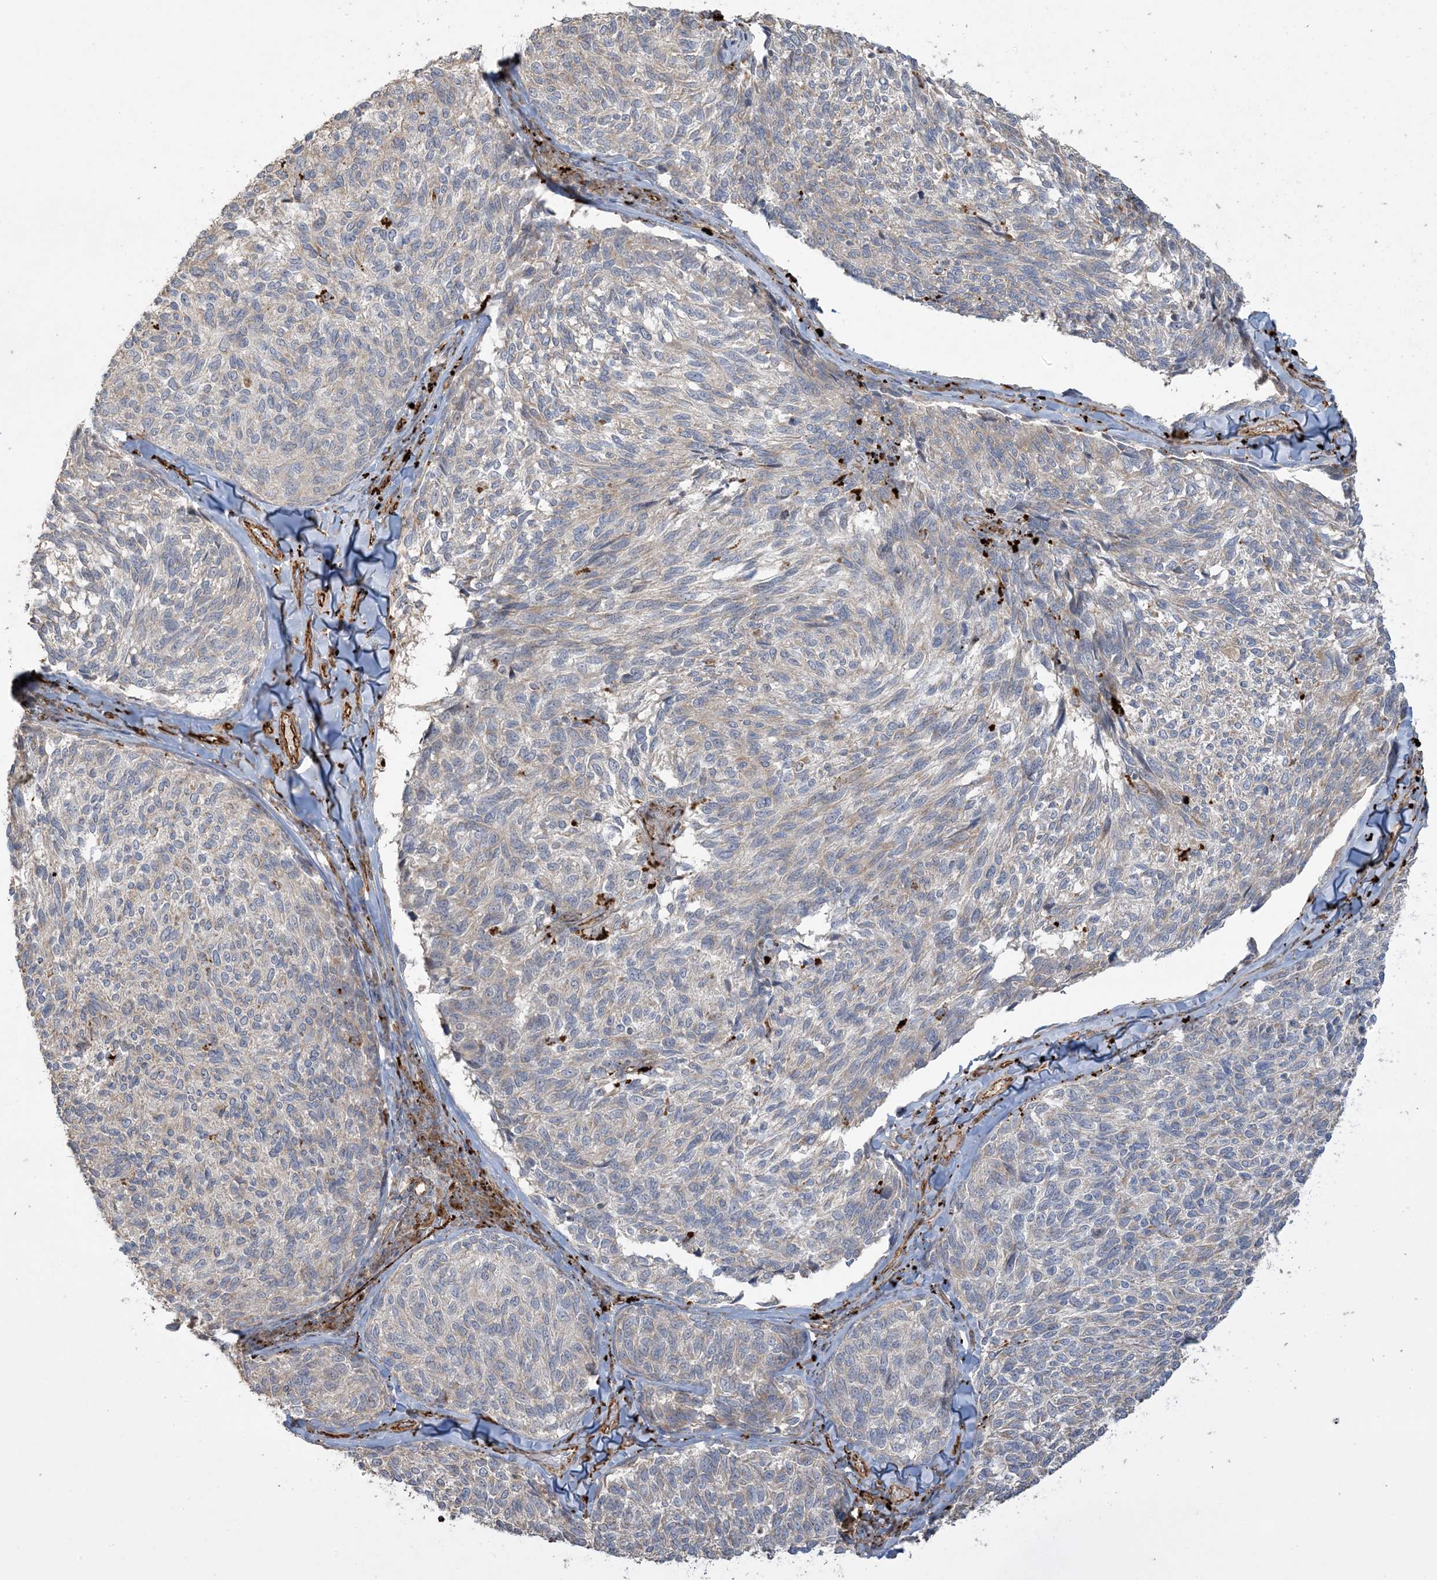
{"staining": {"intensity": "negative", "quantity": "none", "location": "none"}, "tissue": "melanoma", "cell_type": "Tumor cells", "image_type": "cancer", "snomed": [{"axis": "morphology", "description": "Malignant melanoma, NOS"}, {"axis": "topography", "description": "Skin"}], "caption": "There is no significant expression in tumor cells of malignant melanoma.", "gene": "AGA", "patient": {"sex": "female", "age": 73}}